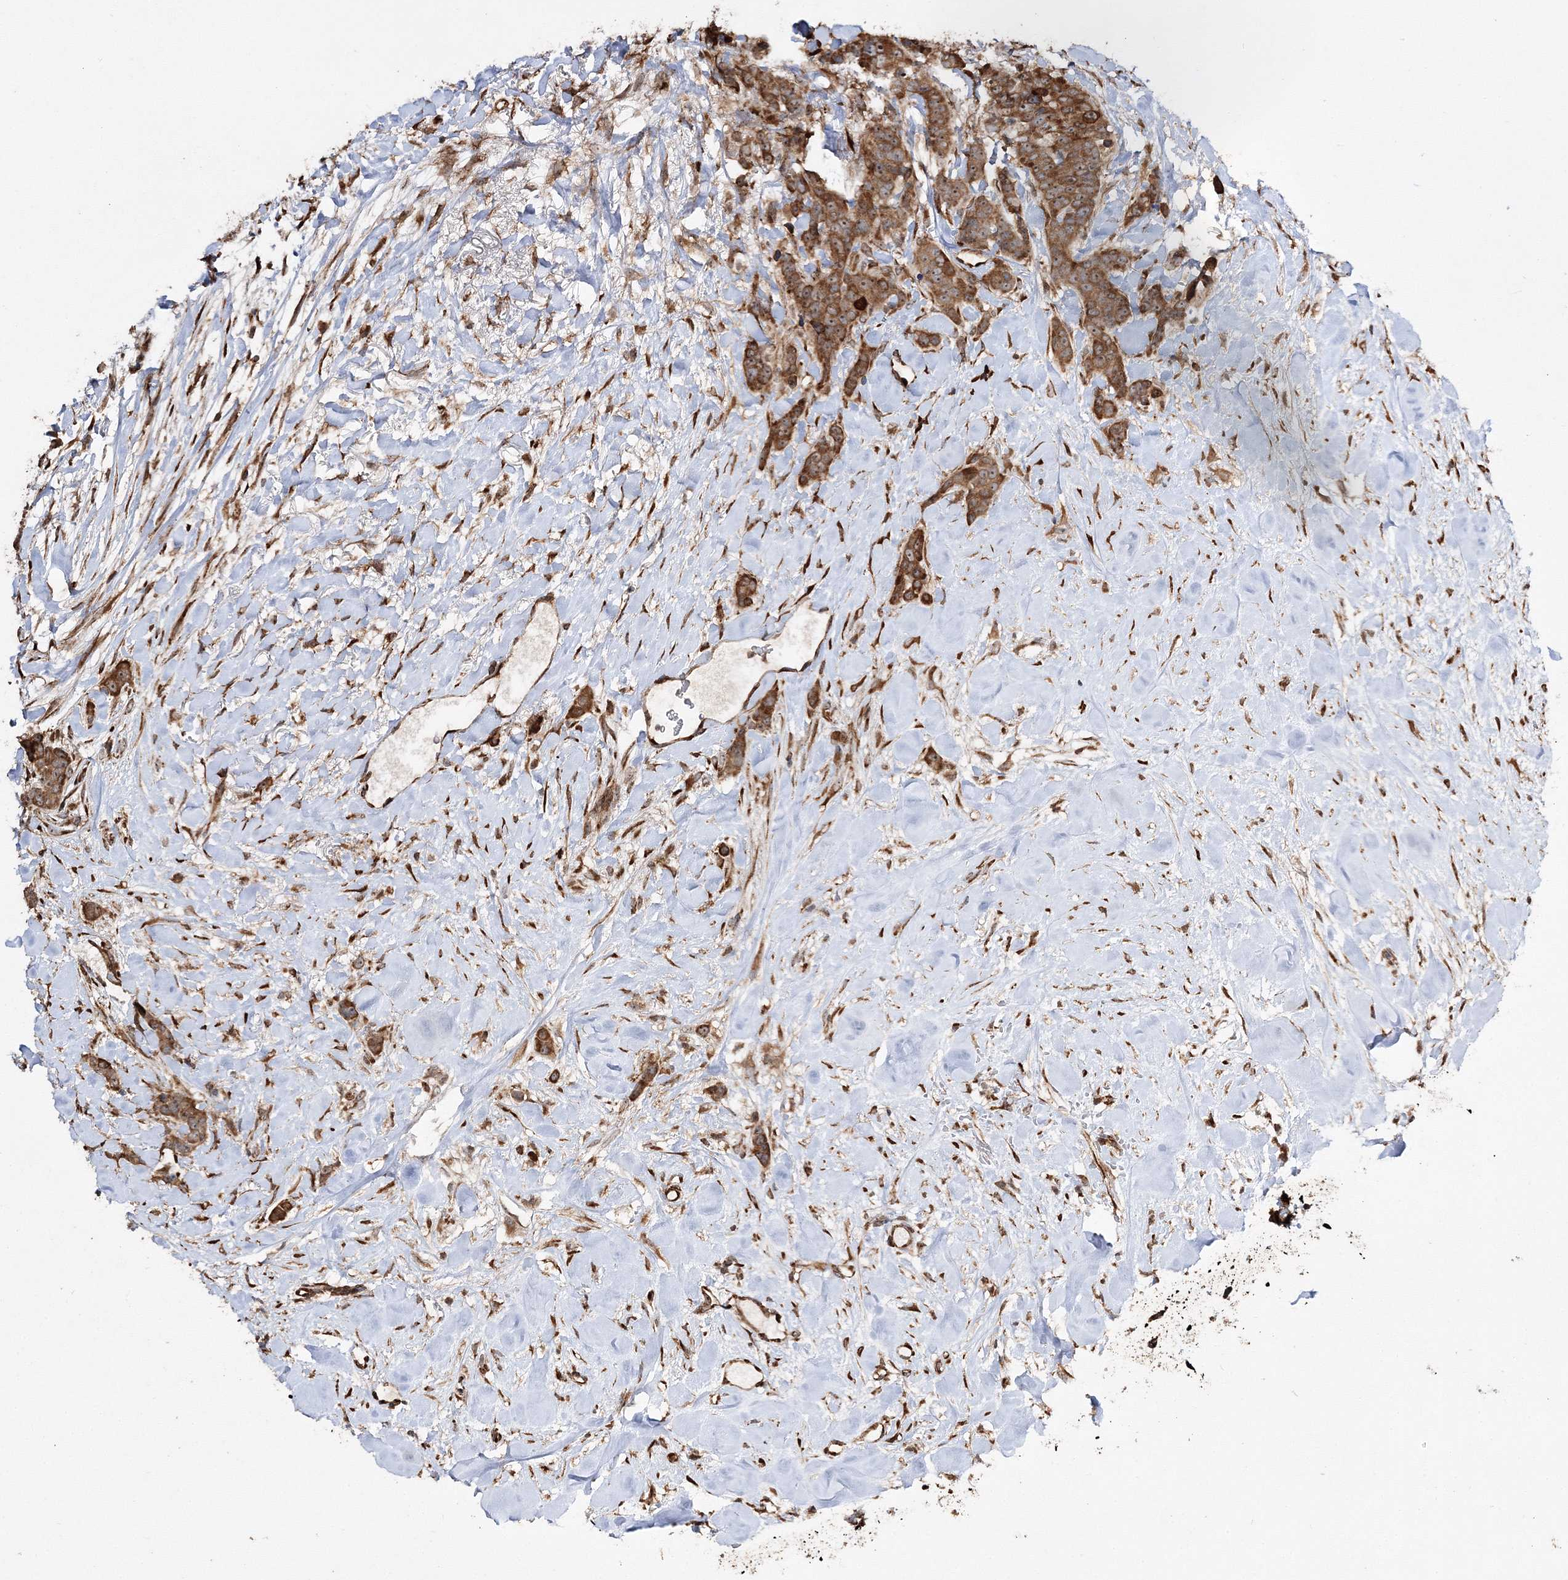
{"staining": {"intensity": "strong", "quantity": ">75%", "location": "cytoplasmic/membranous"}, "tissue": "breast cancer", "cell_type": "Tumor cells", "image_type": "cancer", "snomed": [{"axis": "morphology", "description": "Duct carcinoma"}, {"axis": "topography", "description": "Breast"}], "caption": "About >75% of tumor cells in human breast cancer show strong cytoplasmic/membranous protein staining as visualized by brown immunohistochemical staining.", "gene": "SCRN3", "patient": {"sex": "female", "age": 40}}